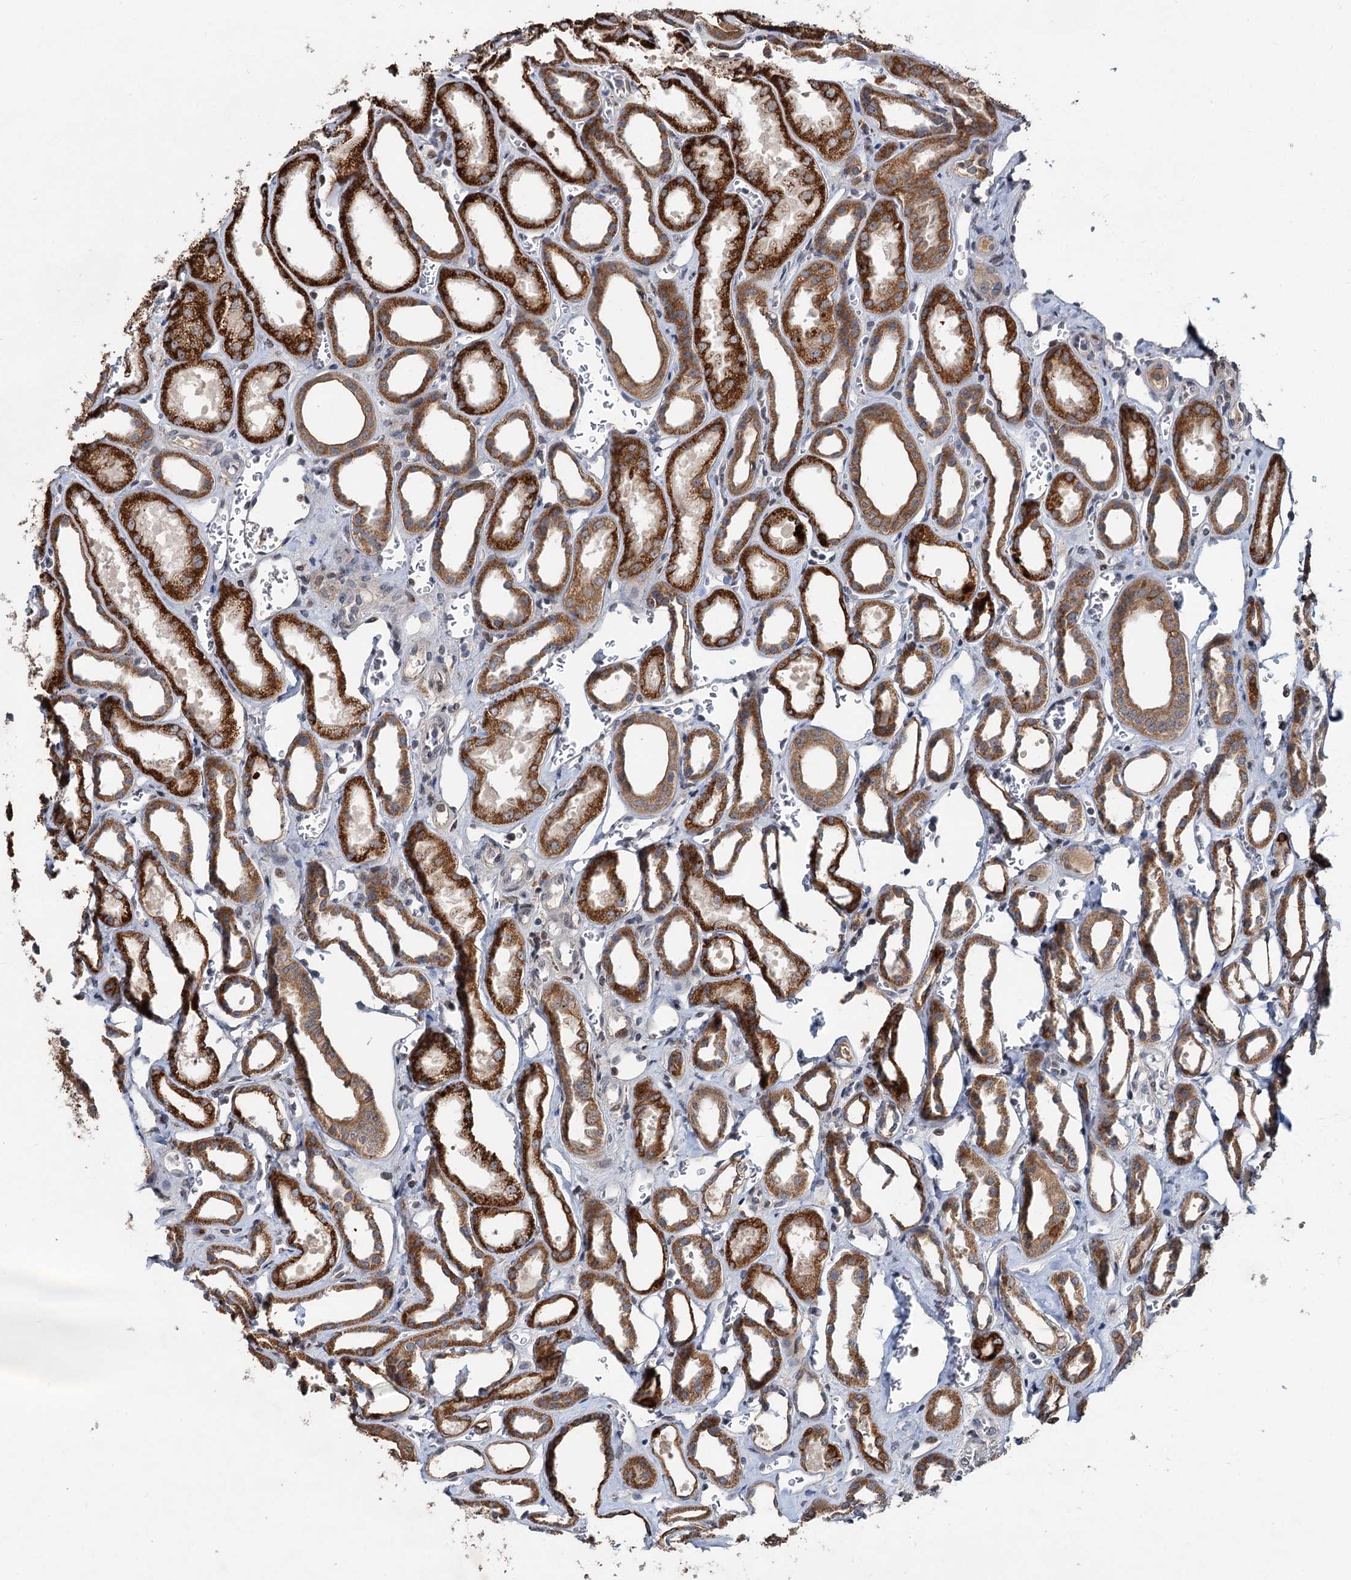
{"staining": {"intensity": "strong", "quantity": "<25%", "location": "nuclear"}, "tissue": "kidney", "cell_type": "Cells in glomeruli", "image_type": "normal", "snomed": [{"axis": "morphology", "description": "Normal tissue, NOS"}, {"axis": "morphology", "description": "Adenocarcinoma, NOS"}, {"axis": "topography", "description": "Kidney"}], "caption": "Brown immunohistochemical staining in normal human kidney exhibits strong nuclear expression in approximately <25% of cells in glomeruli.", "gene": "RITA1", "patient": {"sex": "female", "age": 68}}